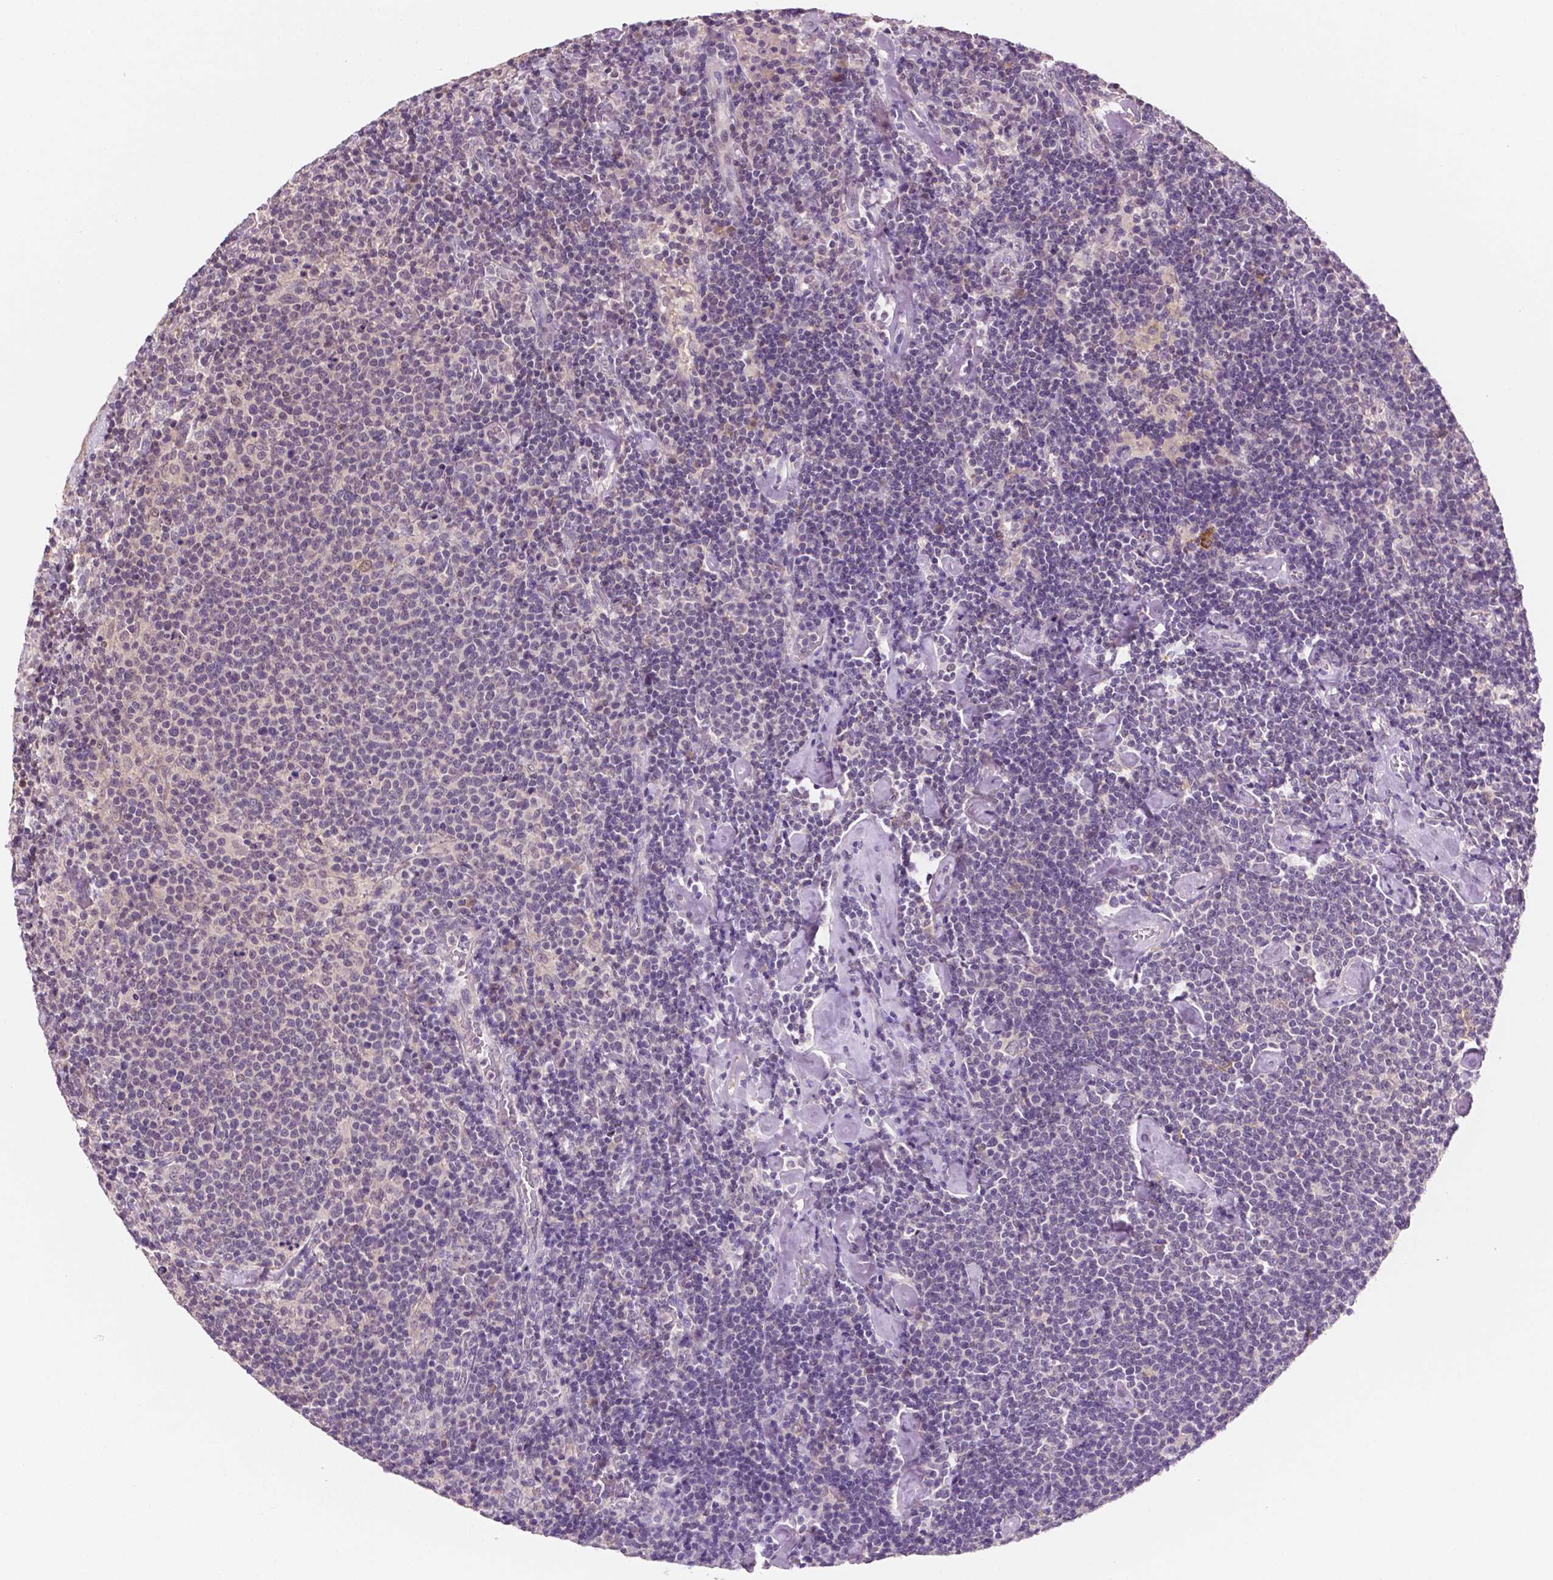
{"staining": {"intensity": "negative", "quantity": "none", "location": "none"}, "tissue": "lymphoma", "cell_type": "Tumor cells", "image_type": "cancer", "snomed": [{"axis": "morphology", "description": "Malignant lymphoma, non-Hodgkin's type, High grade"}, {"axis": "topography", "description": "Lymph node"}], "caption": "DAB (3,3'-diaminobenzidine) immunohistochemical staining of high-grade malignant lymphoma, non-Hodgkin's type displays no significant staining in tumor cells. (DAB (3,3'-diaminobenzidine) immunohistochemistry (IHC) visualized using brightfield microscopy, high magnification).", "gene": "MROH6", "patient": {"sex": "male", "age": 61}}